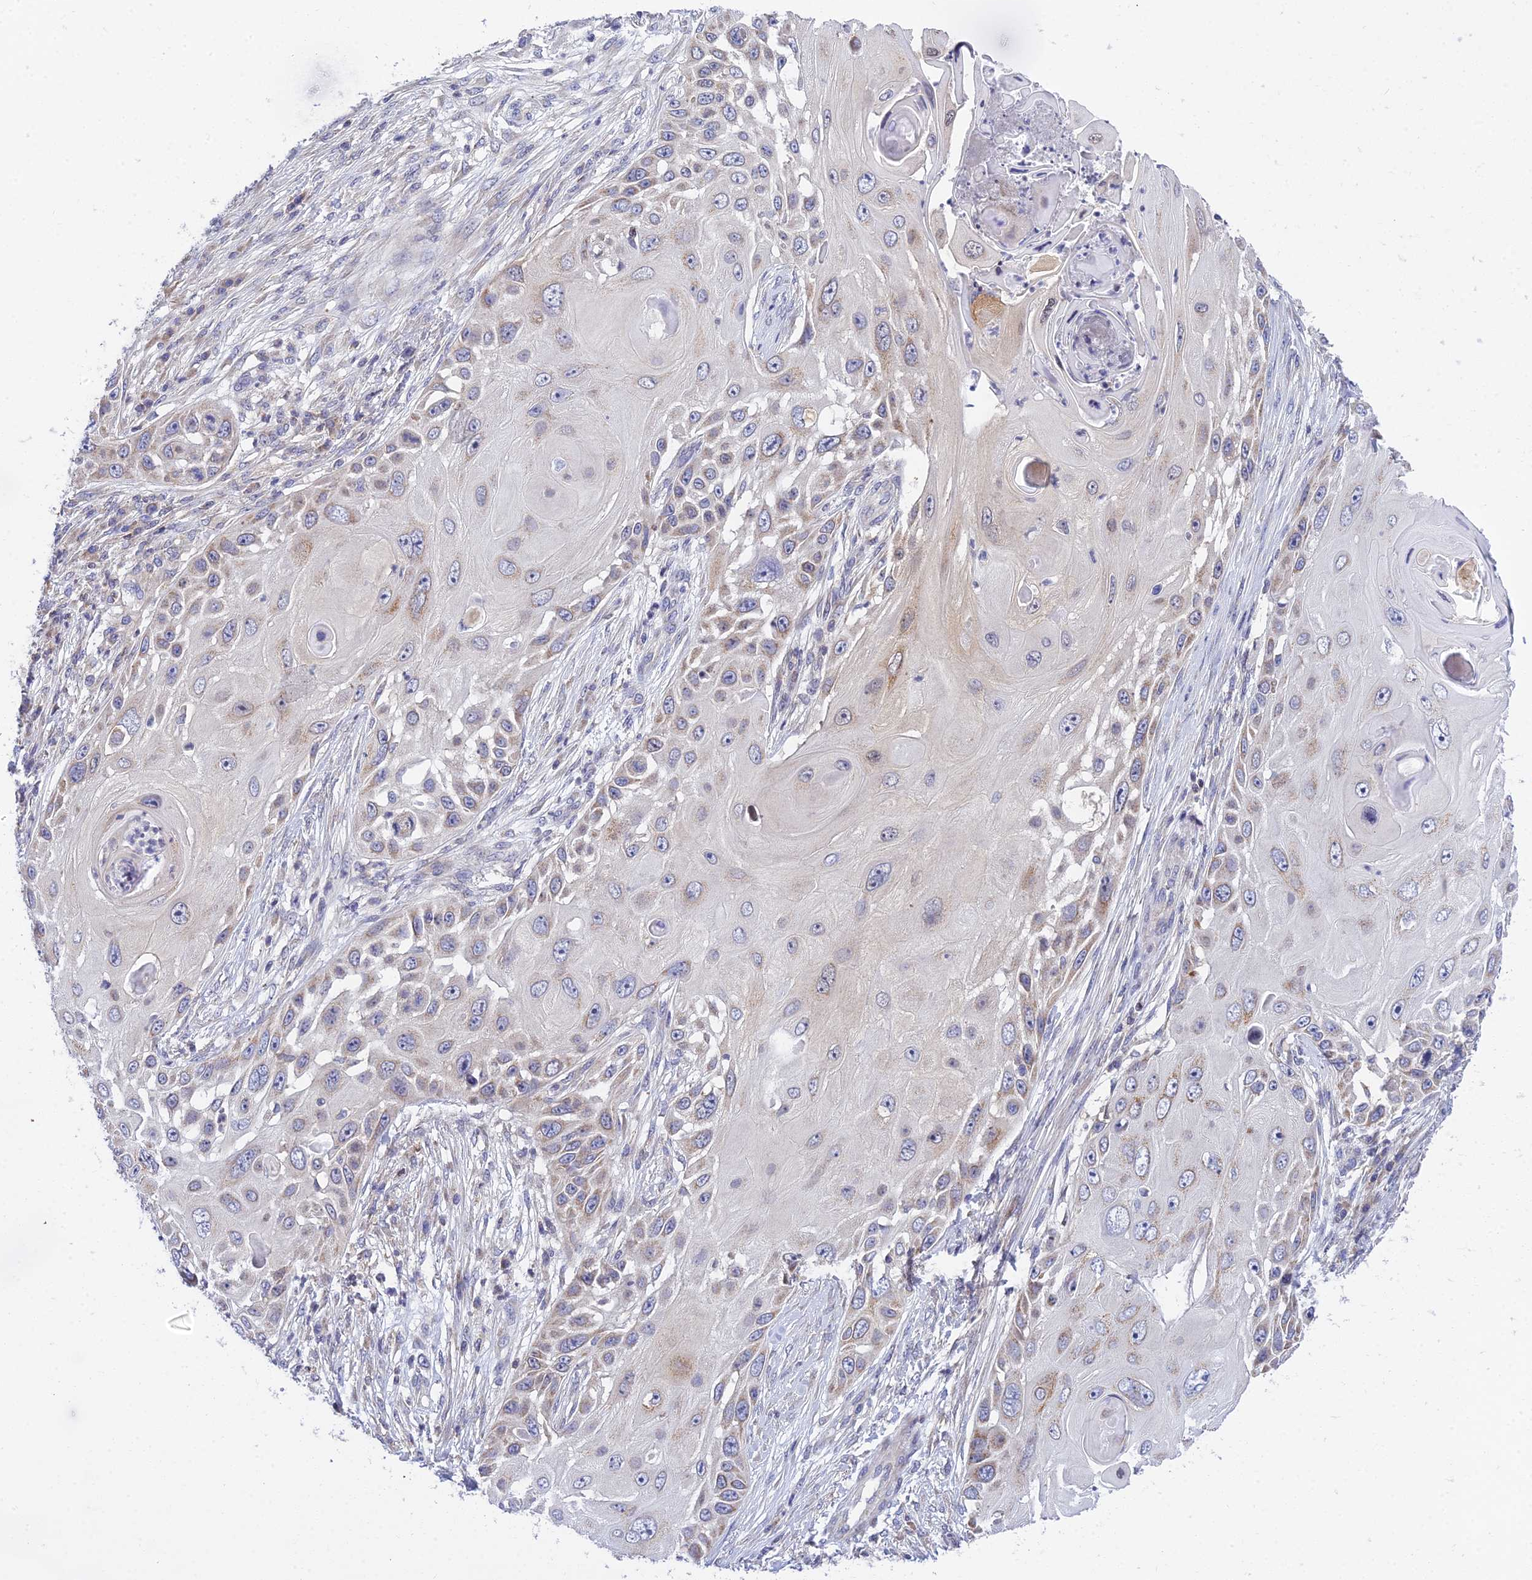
{"staining": {"intensity": "weak", "quantity": "<25%", "location": "cytoplasmic/membranous"}, "tissue": "skin cancer", "cell_type": "Tumor cells", "image_type": "cancer", "snomed": [{"axis": "morphology", "description": "Squamous cell carcinoma, NOS"}, {"axis": "topography", "description": "Skin"}], "caption": "Immunohistochemistry micrograph of skin cancer stained for a protein (brown), which shows no expression in tumor cells. (DAB (3,3'-diaminobenzidine) IHC visualized using brightfield microscopy, high magnification).", "gene": "ELOA2", "patient": {"sex": "female", "age": 44}}